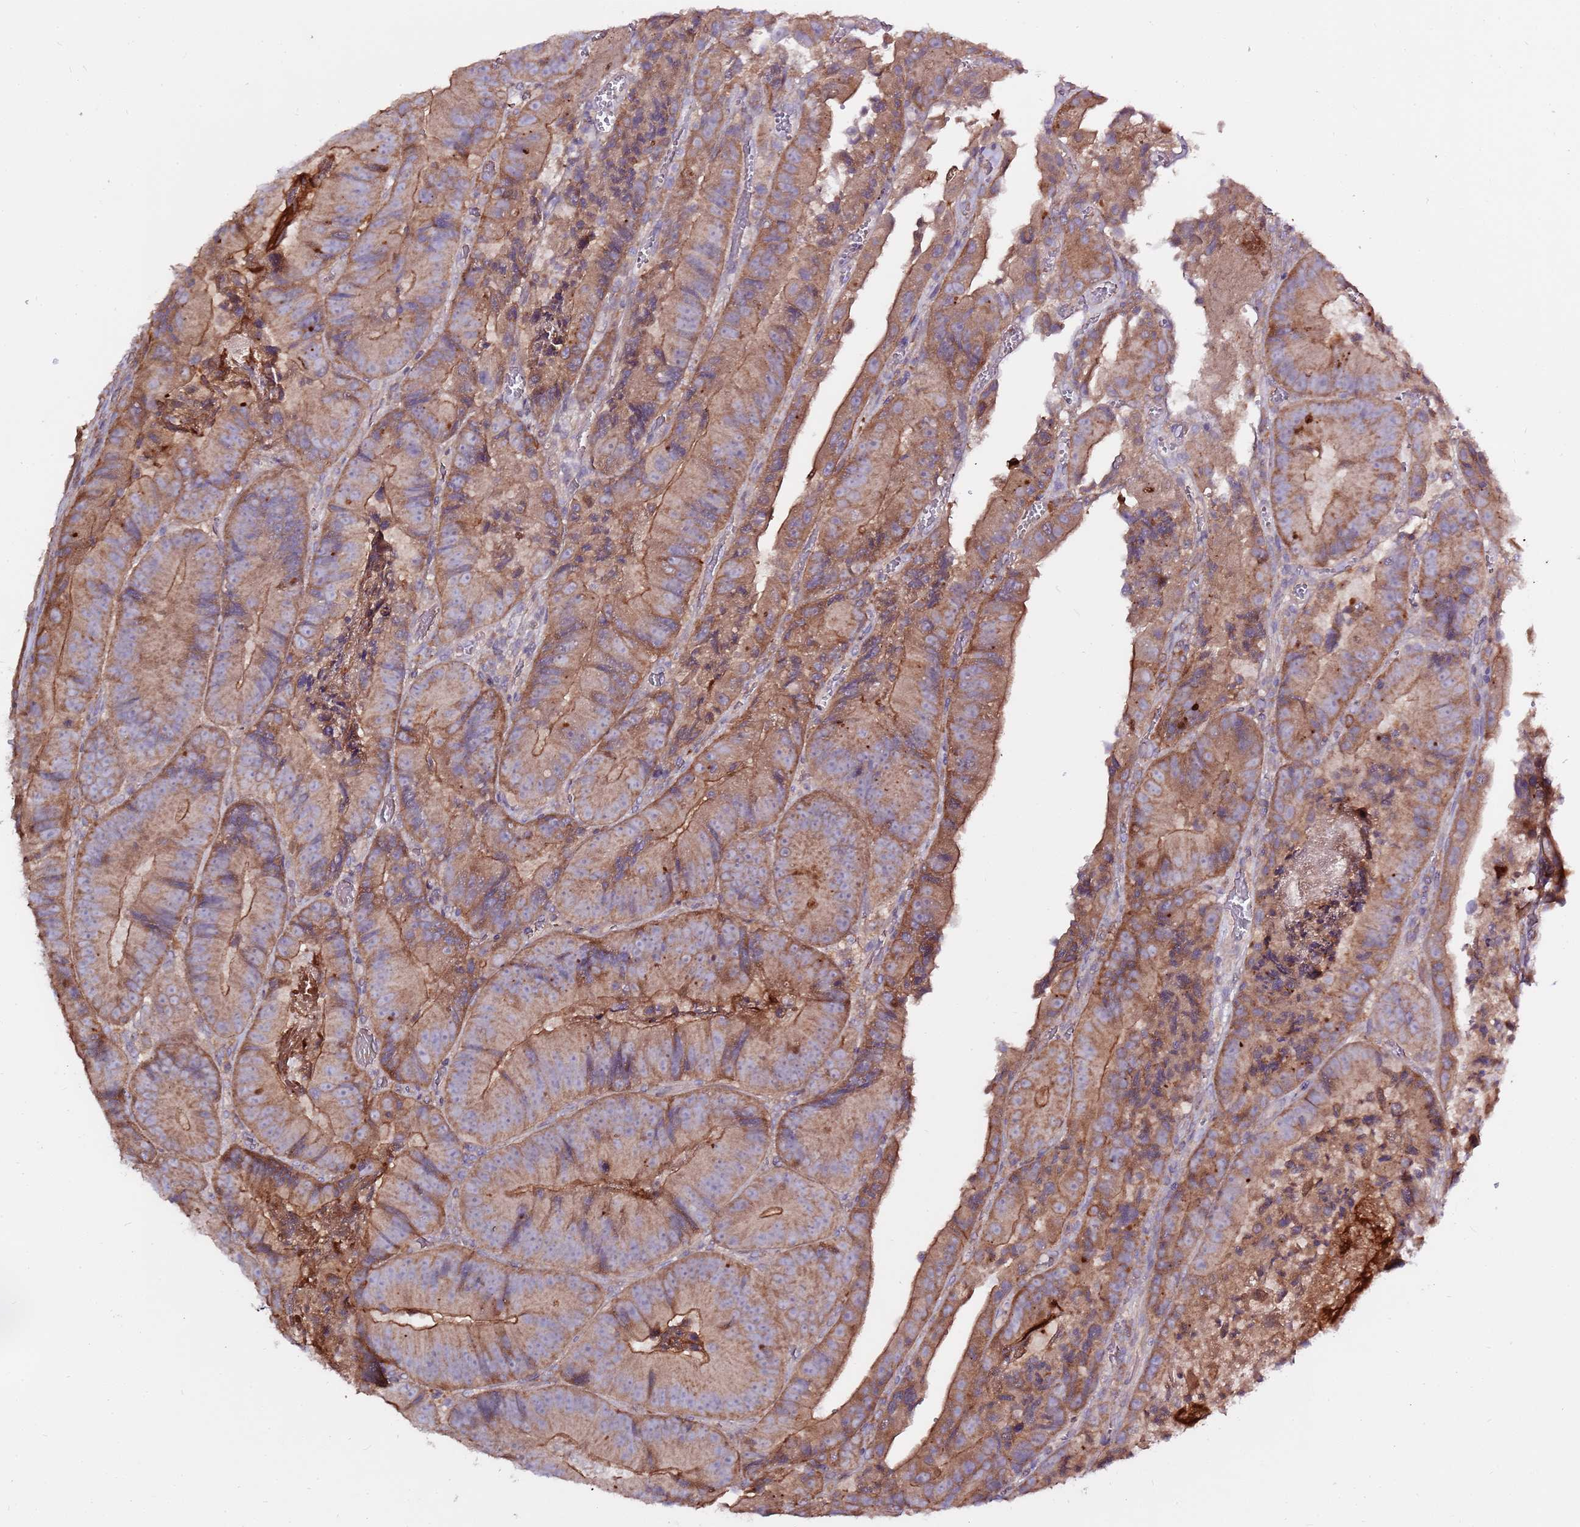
{"staining": {"intensity": "moderate", "quantity": ">75%", "location": "cytoplasmic/membranous"}, "tissue": "colorectal cancer", "cell_type": "Tumor cells", "image_type": "cancer", "snomed": [{"axis": "morphology", "description": "Adenocarcinoma, NOS"}, {"axis": "topography", "description": "Colon"}], "caption": "Tumor cells exhibit medium levels of moderate cytoplasmic/membranous expression in about >75% of cells in human colorectal cancer (adenocarcinoma).", "gene": "EVA1B", "patient": {"sex": "female", "age": 86}}